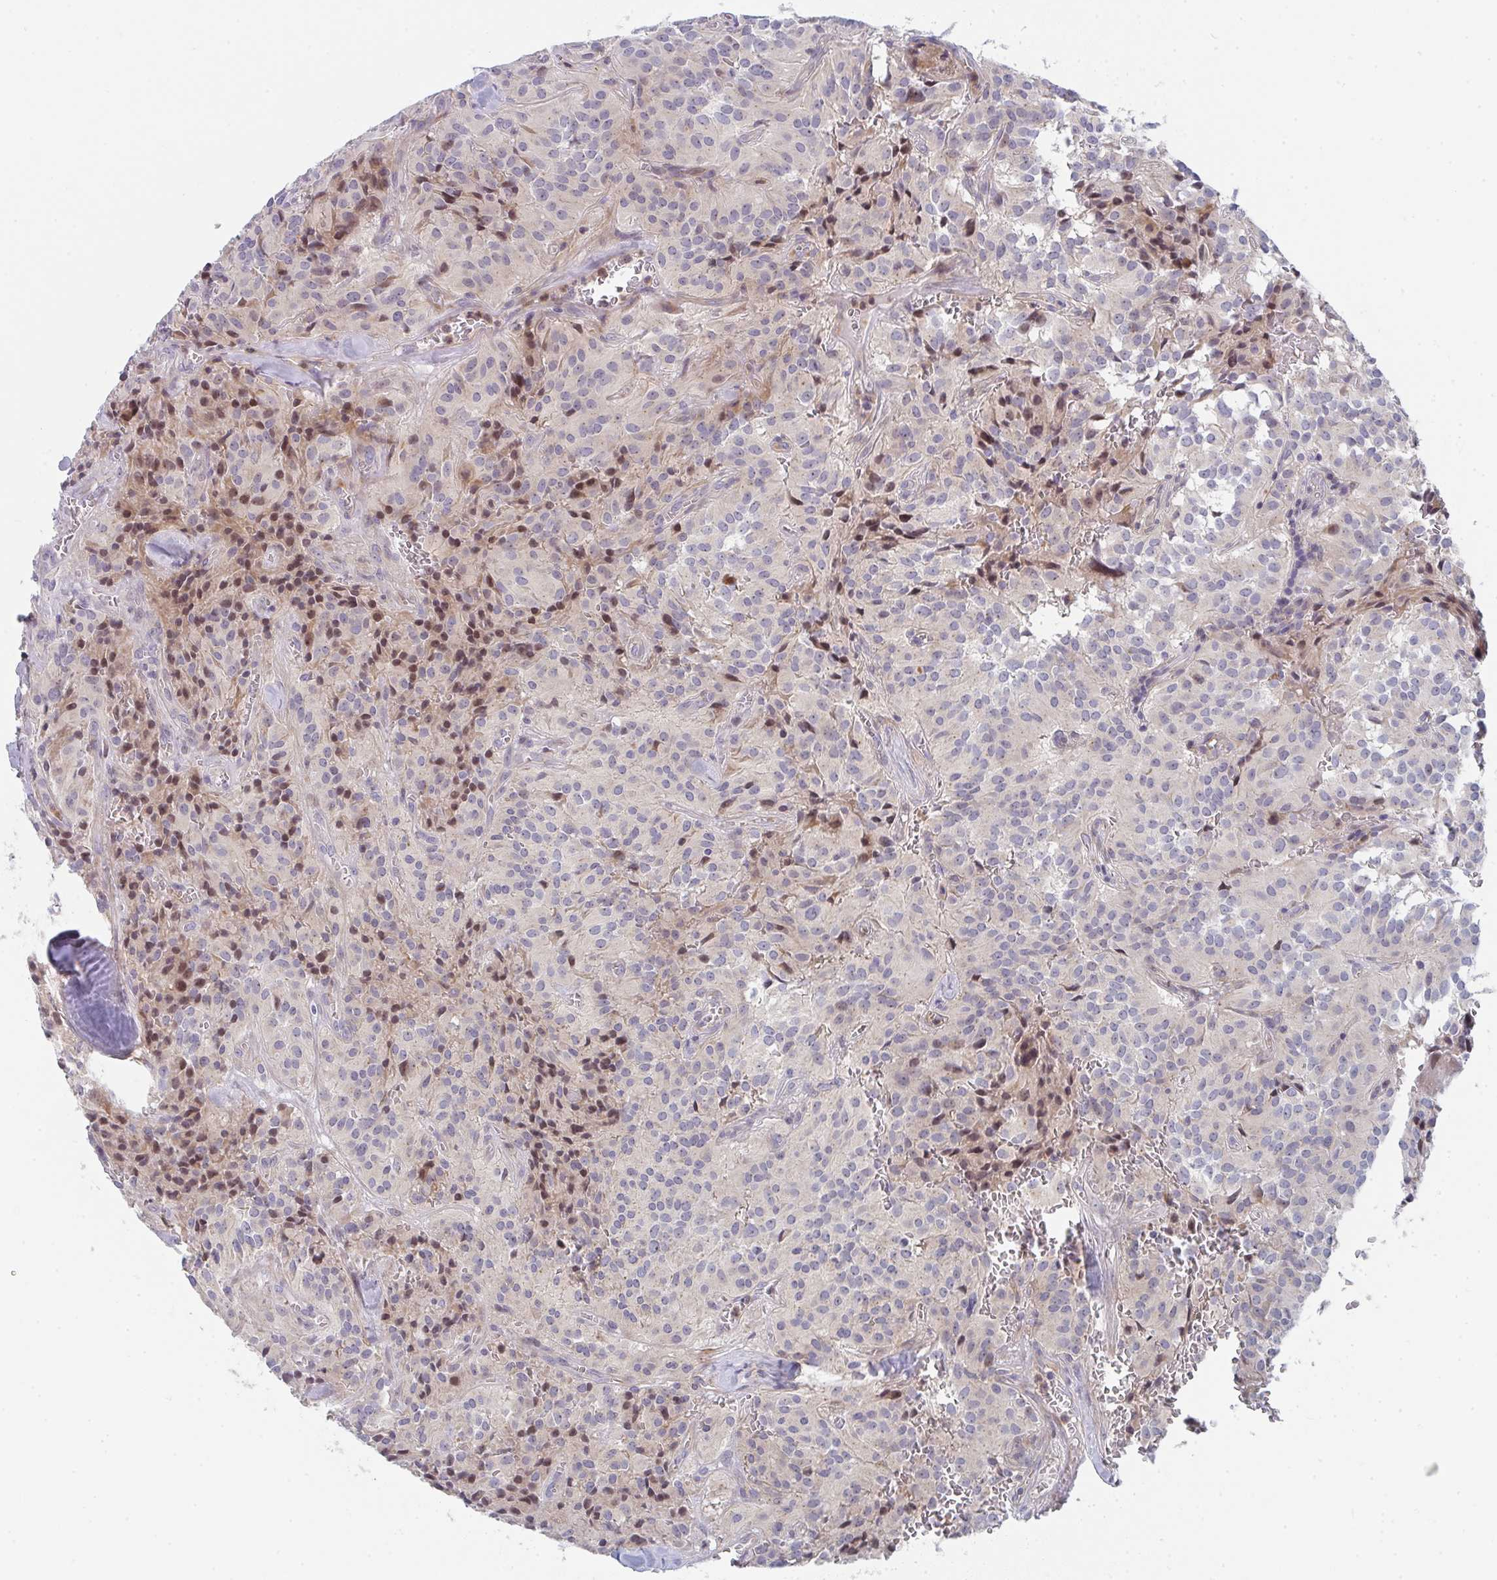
{"staining": {"intensity": "negative", "quantity": "none", "location": "none"}, "tissue": "glioma", "cell_type": "Tumor cells", "image_type": "cancer", "snomed": [{"axis": "morphology", "description": "Glioma, malignant, Low grade"}, {"axis": "topography", "description": "Brain"}], "caption": "The micrograph shows no staining of tumor cells in malignant glioma (low-grade). (IHC, brightfield microscopy, high magnification).", "gene": "KLHL33", "patient": {"sex": "male", "age": 42}}